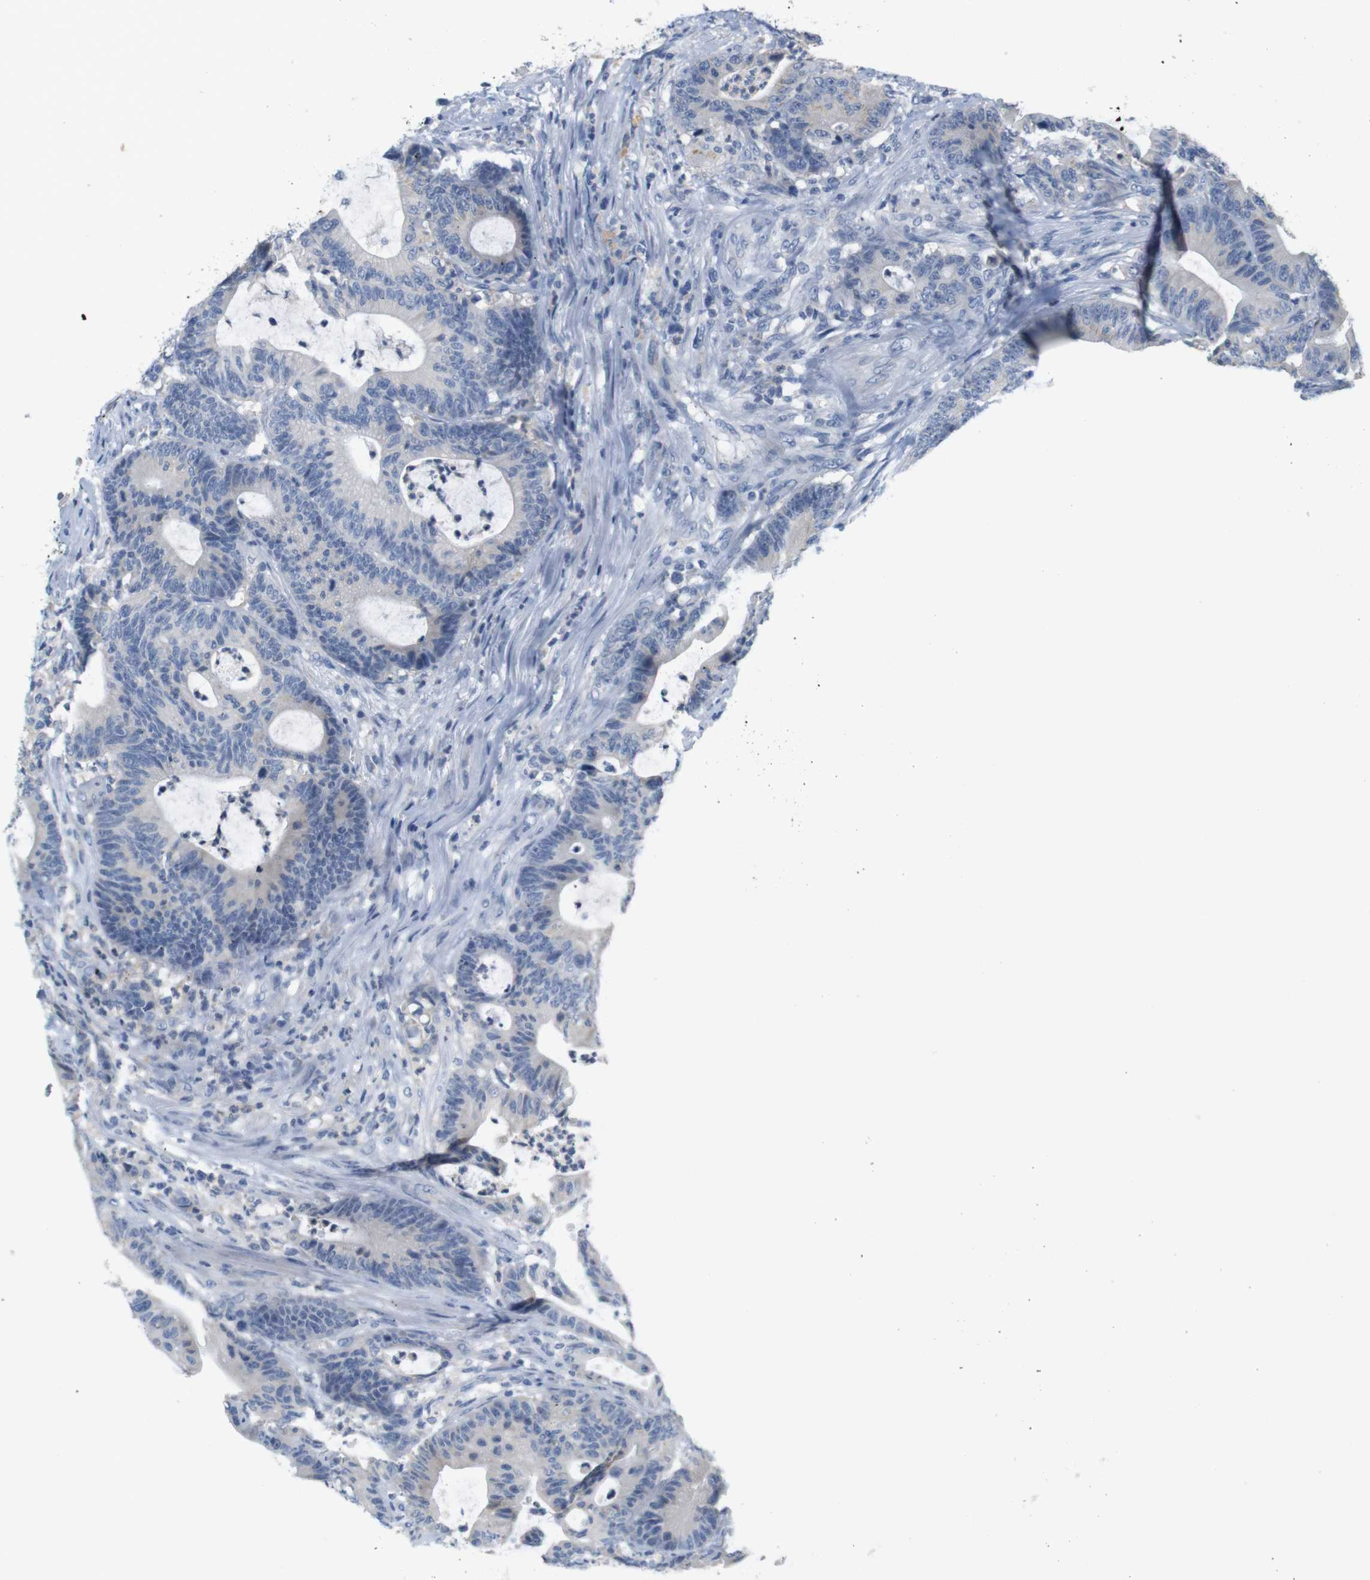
{"staining": {"intensity": "negative", "quantity": "none", "location": "none"}, "tissue": "colorectal cancer", "cell_type": "Tumor cells", "image_type": "cancer", "snomed": [{"axis": "morphology", "description": "Adenocarcinoma, NOS"}, {"axis": "topography", "description": "Colon"}], "caption": "DAB (3,3'-diaminobenzidine) immunohistochemical staining of human colorectal cancer (adenocarcinoma) demonstrates no significant staining in tumor cells.", "gene": "LRRK2", "patient": {"sex": "female", "age": 84}}